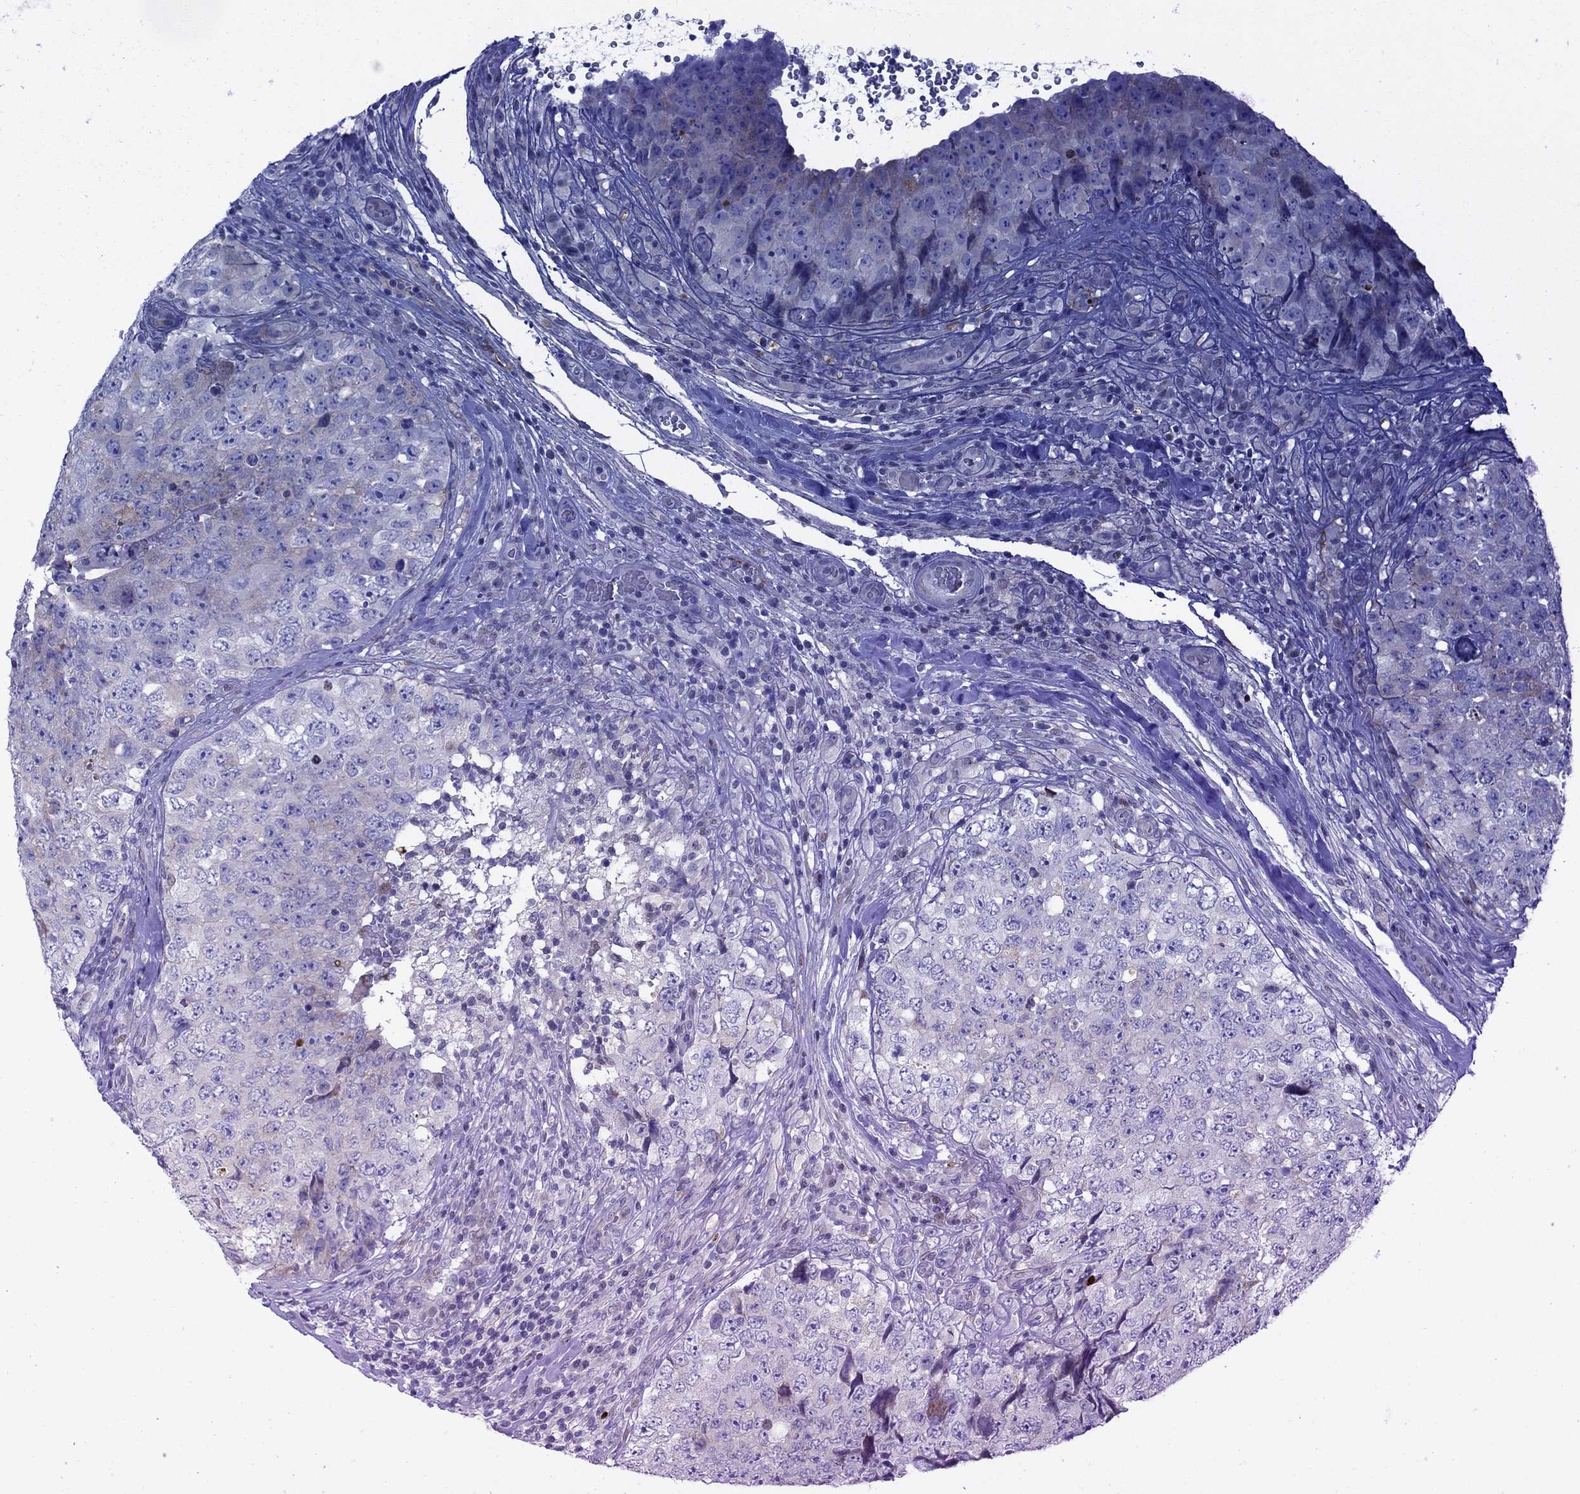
{"staining": {"intensity": "negative", "quantity": "none", "location": "none"}, "tissue": "testis cancer", "cell_type": "Tumor cells", "image_type": "cancer", "snomed": [{"axis": "morphology", "description": "Seminoma, NOS"}, {"axis": "topography", "description": "Testis"}], "caption": "Photomicrograph shows no significant protein staining in tumor cells of testis cancer. (IHC, brightfield microscopy, high magnification).", "gene": "MYO3A", "patient": {"sex": "male", "age": 34}}